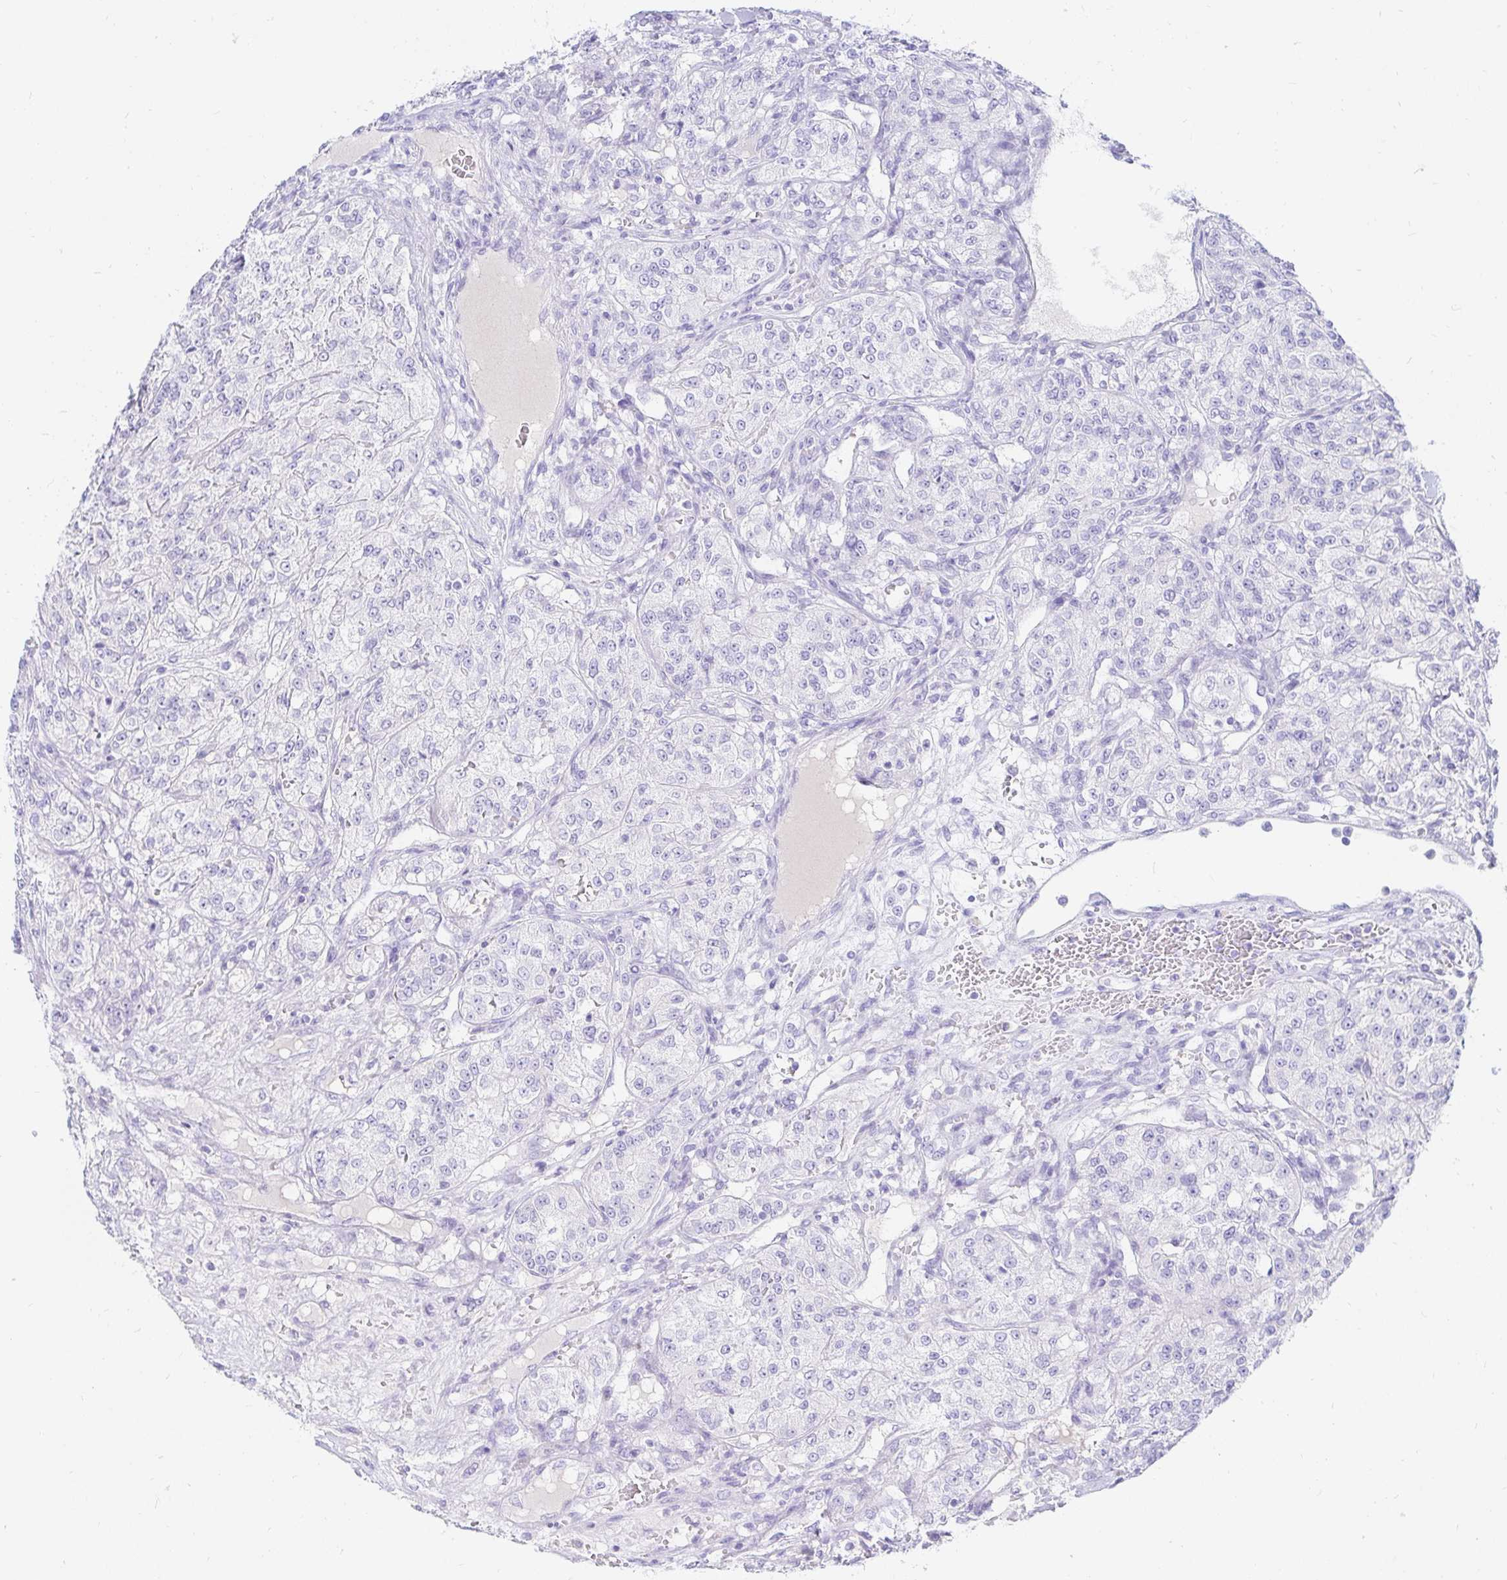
{"staining": {"intensity": "negative", "quantity": "none", "location": "none"}, "tissue": "renal cancer", "cell_type": "Tumor cells", "image_type": "cancer", "snomed": [{"axis": "morphology", "description": "Adenocarcinoma, NOS"}, {"axis": "topography", "description": "Kidney"}], "caption": "This is an IHC image of human renal cancer. There is no positivity in tumor cells.", "gene": "NR2E1", "patient": {"sex": "female", "age": 63}}